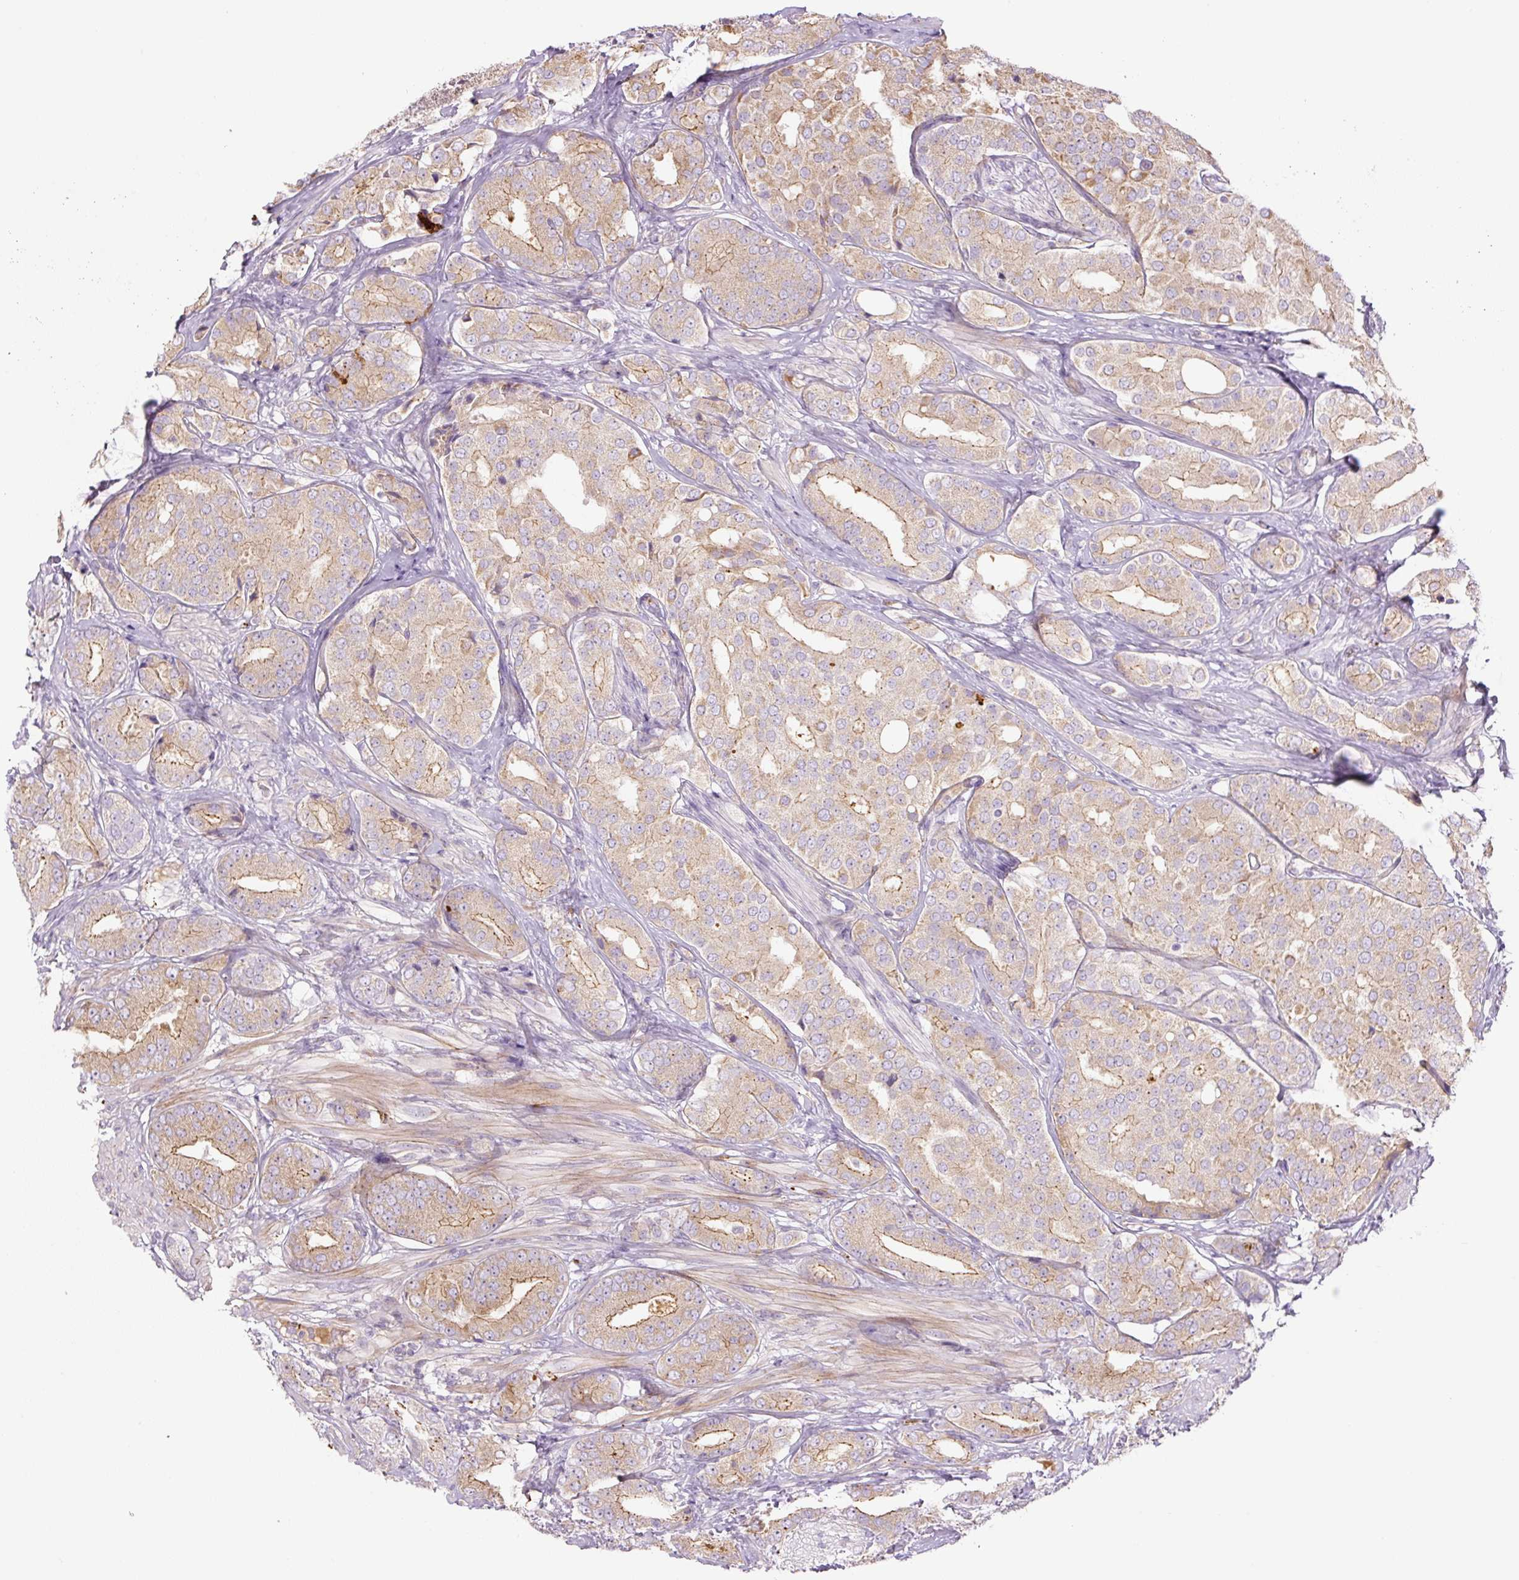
{"staining": {"intensity": "moderate", "quantity": "<25%", "location": "cytoplasmic/membranous"}, "tissue": "prostate cancer", "cell_type": "Tumor cells", "image_type": "cancer", "snomed": [{"axis": "morphology", "description": "Adenocarcinoma, High grade"}, {"axis": "topography", "description": "Prostate"}], "caption": "The immunohistochemical stain shows moderate cytoplasmic/membranous staining in tumor cells of adenocarcinoma (high-grade) (prostate) tissue.", "gene": "CCNI2", "patient": {"sex": "male", "age": 63}}